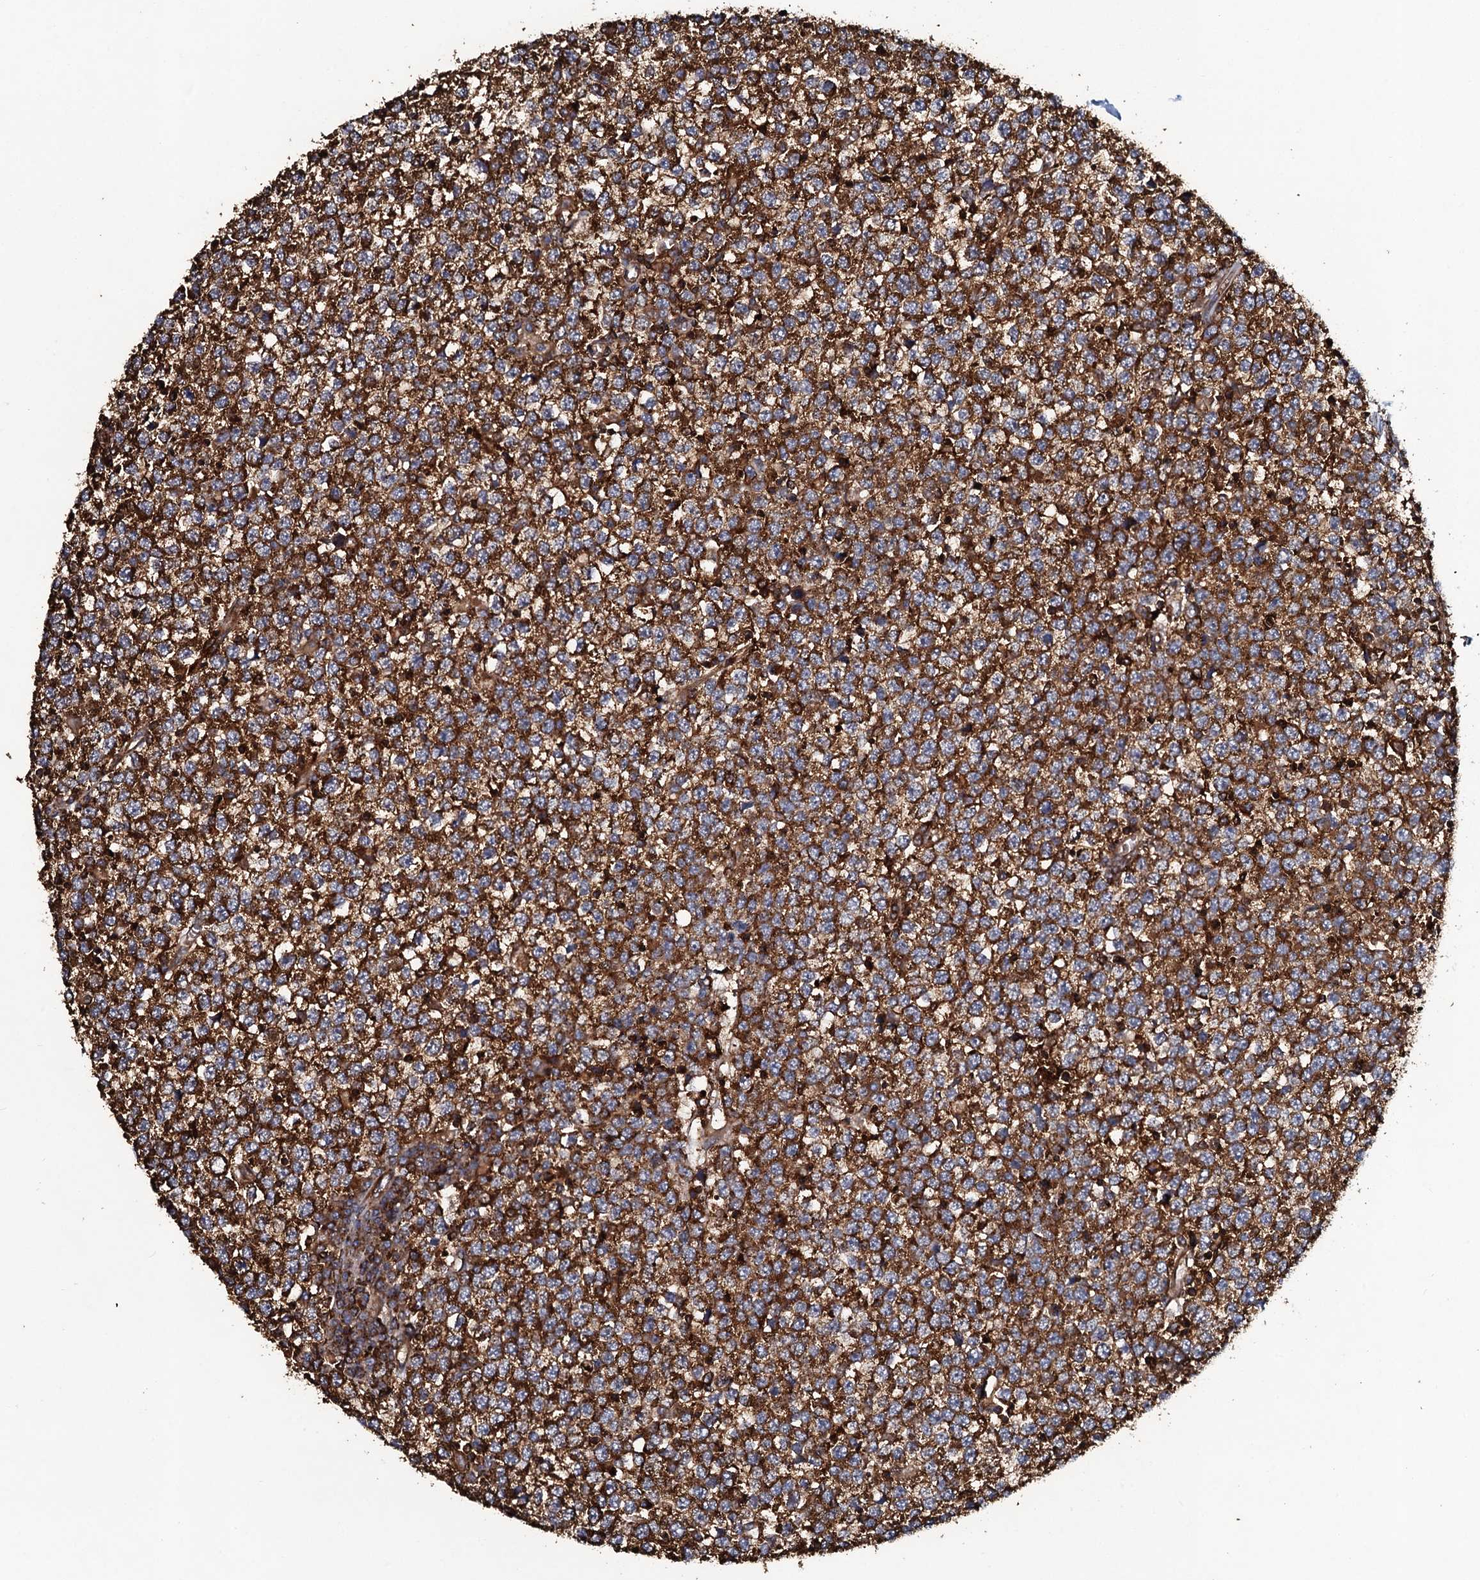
{"staining": {"intensity": "strong", "quantity": ">75%", "location": "cytoplasmic/membranous"}, "tissue": "testis cancer", "cell_type": "Tumor cells", "image_type": "cancer", "snomed": [{"axis": "morphology", "description": "Seminoma, NOS"}, {"axis": "topography", "description": "Testis"}], "caption": "Testis cancer (seminoma) stained with a protein marker shows strong staining in tumor cells.", "gene": "VWA8", "patient": {"sex": "male", "age": 65}}